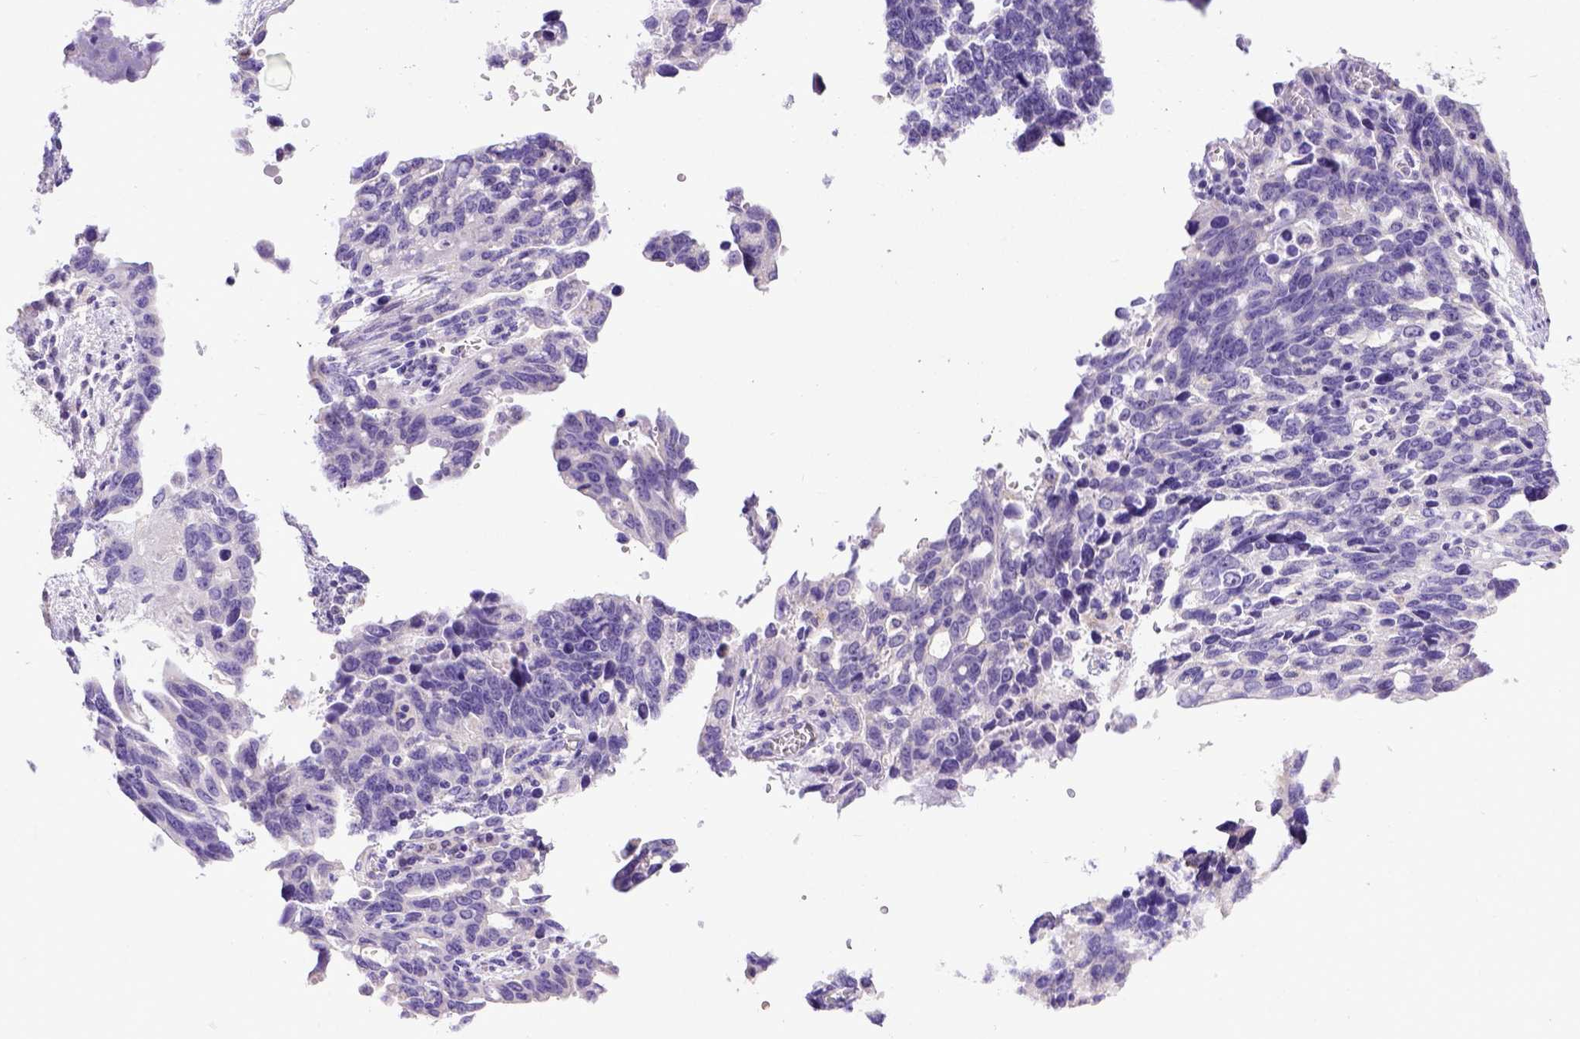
{"staining": {"intensity": "negative", "quantity": "none", "location": "none"}, "tissue": "ovarian cancer", "cell_type": "Tumor cells", "image_type": "cancer", "snomed": [{"axis": "morphology", "description": "Cystadenocarcinoma, serous, NOS"}, {"axis": "topography", "description": "Ovary"}], "caption": "DAB (3,3'-diaminobenzidine) immunohistochemical staining of human ovarian serous cystadenocarcinoma shows no significant positivity in tumor cells.", "gene": "SPEF1", "patient": {"sex": "female", "age": 69}}